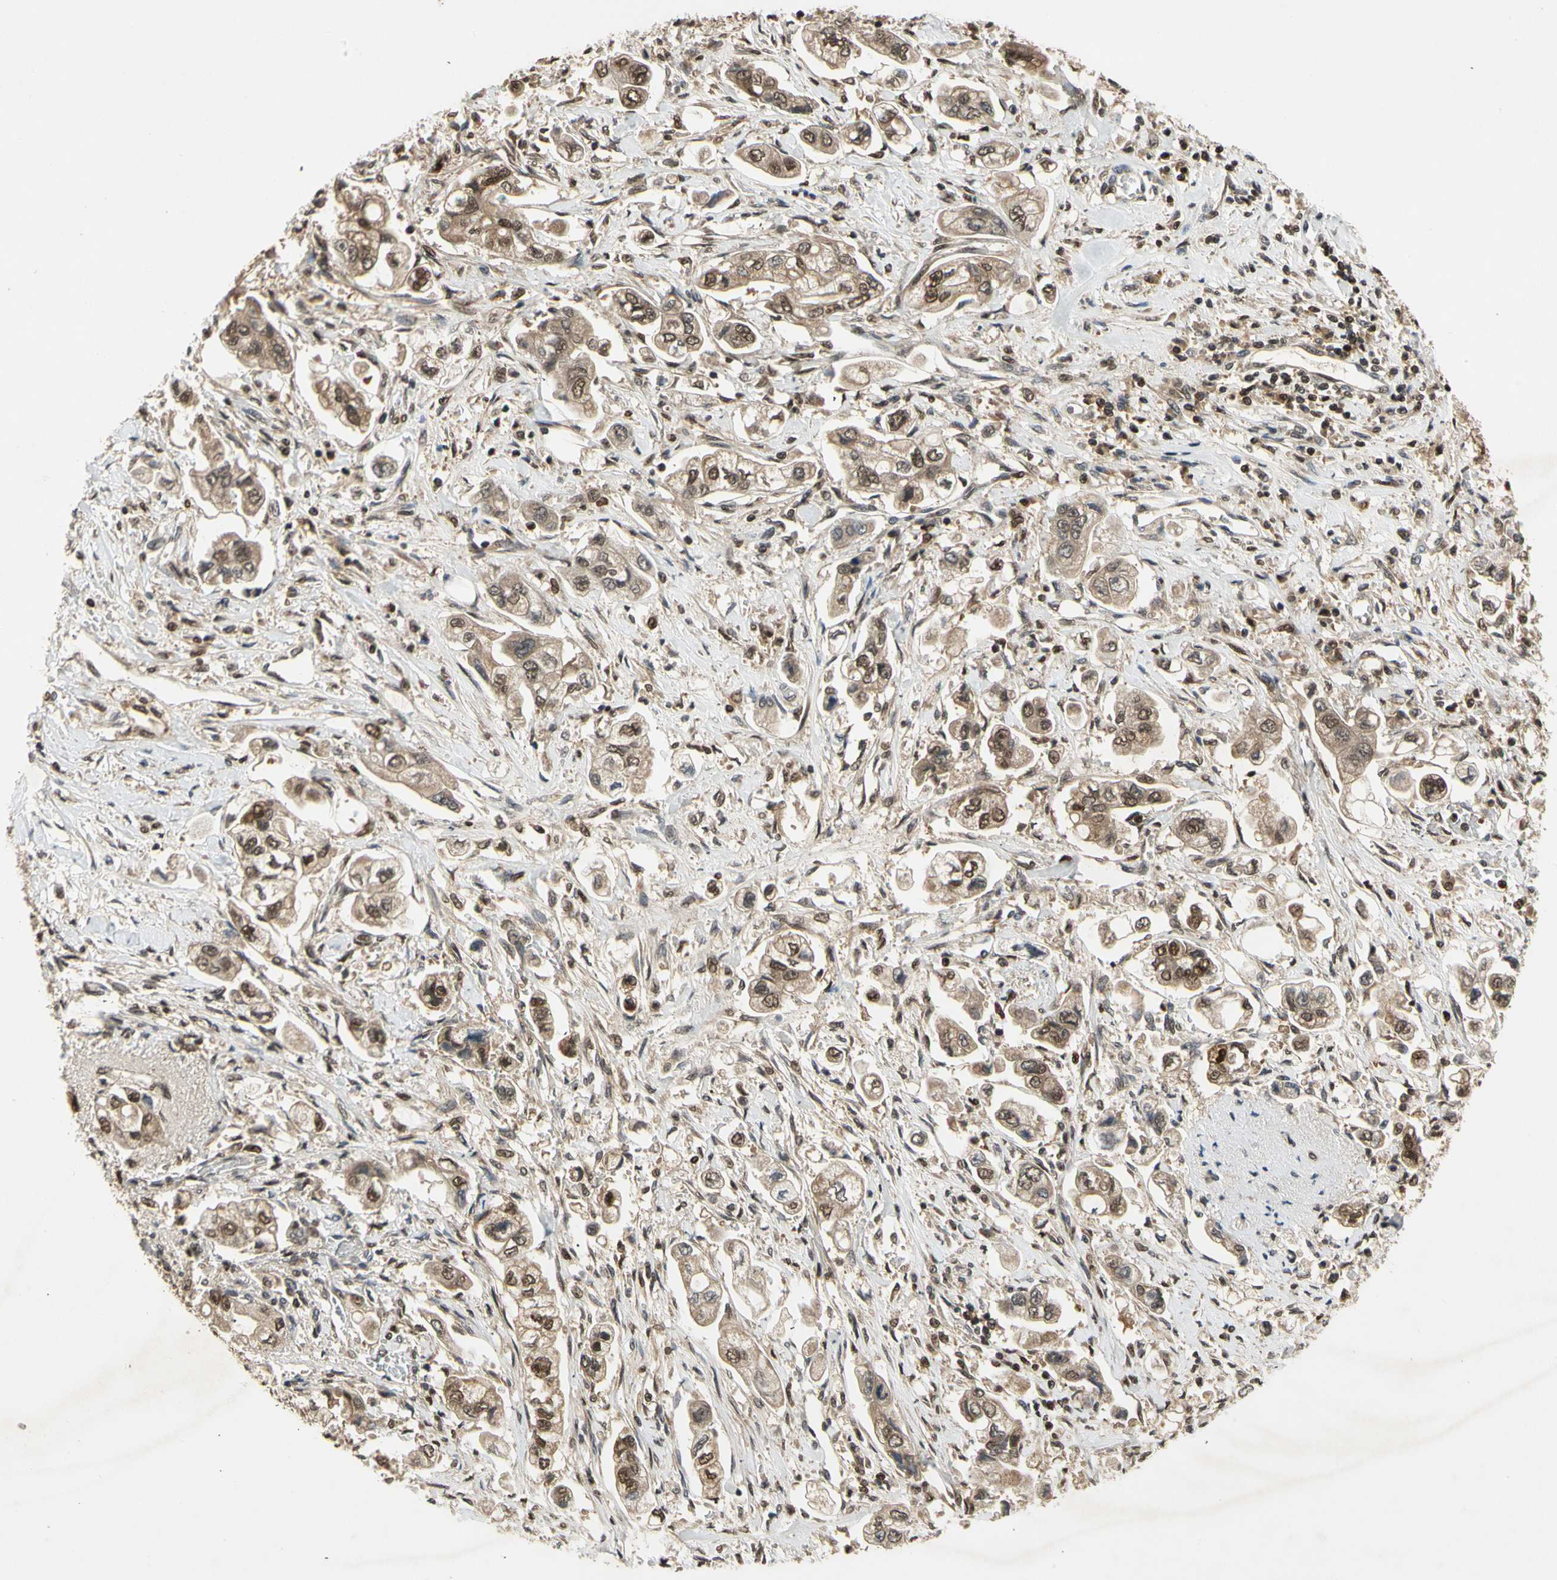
{"staining": {"intensity": "moderate", "quantity": ">75%", "location": "cytoplasmic/membranous,nuclear"}, "tissue": "stomach cancer", "cell_type": "Tumor cells", "image_type": "cancer", "snomed": [{"axis": "morphology", "description": "Adenocarcinoma, NOS"}, {"axis": "topography", "description": "Stomach"}], "caption": "Immunohistochemistry (IHC) micrograph of neoplastic tissue: stomach cancer (adenocarcinoma) stained using immunohistochemistry demonstrates medium levels of moderate protein expression localized specifically in the cytoplasmic/membranous and nuclear of tumor cells, appearing as a cytoplasmic/membranous and nuclear brown color.", "gene": "GSR", "patient": {"sex": "male", "age": 62}}